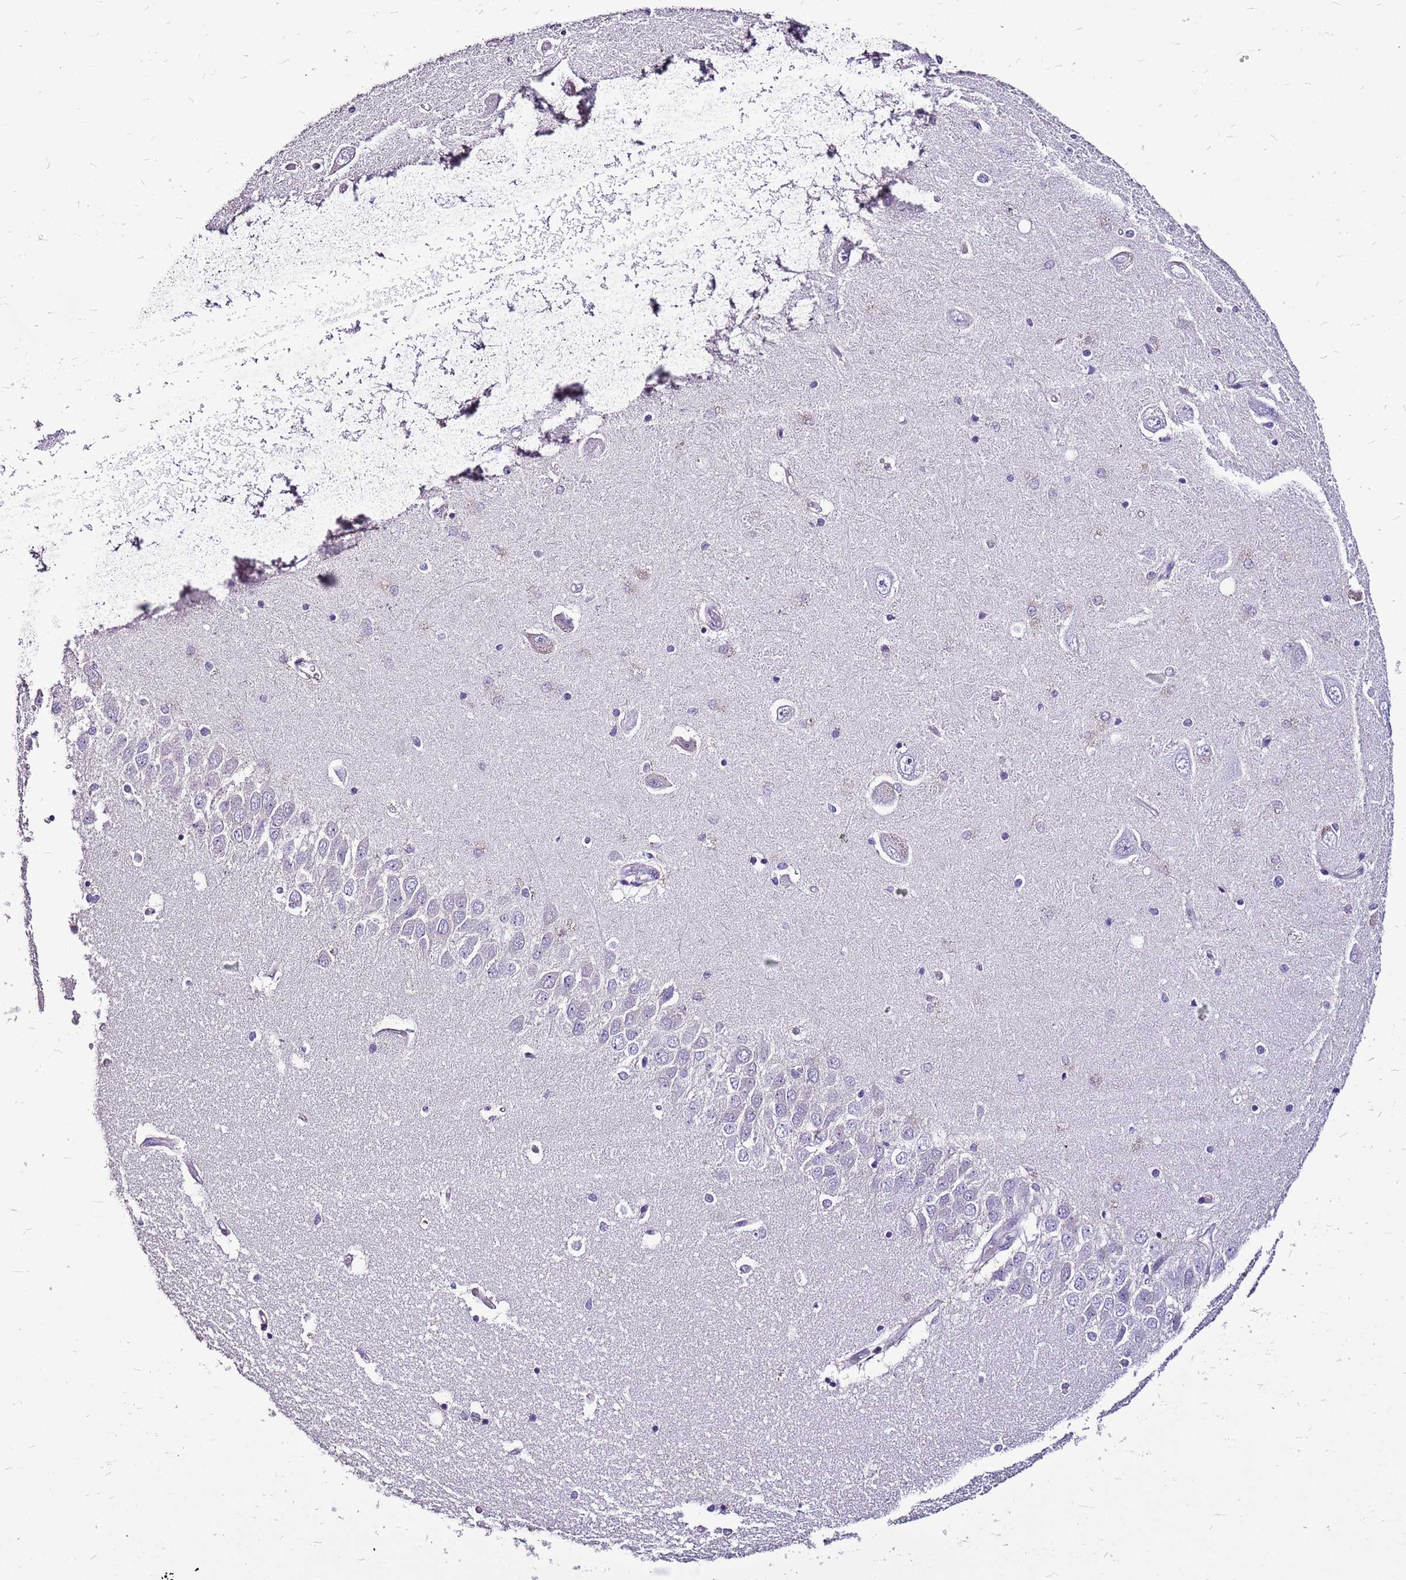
{"staining": {"intensity": "negative", "quantity": "none", "location": "none"}, "tissue": "hippocampus", "cell_type": "Glial cells", "image_type": "normal", "snomed": [{"axis": "morphology", "description": "Normal tissue, NOS"}, {"axis": "topography", "description": "Hippocampus"}], "caption": "Histopathology image shows no significant protein expression in glial cells of benign hippocampus.", "gene": "ACSS3", "patient": {"sex": "male", "age": 45}}